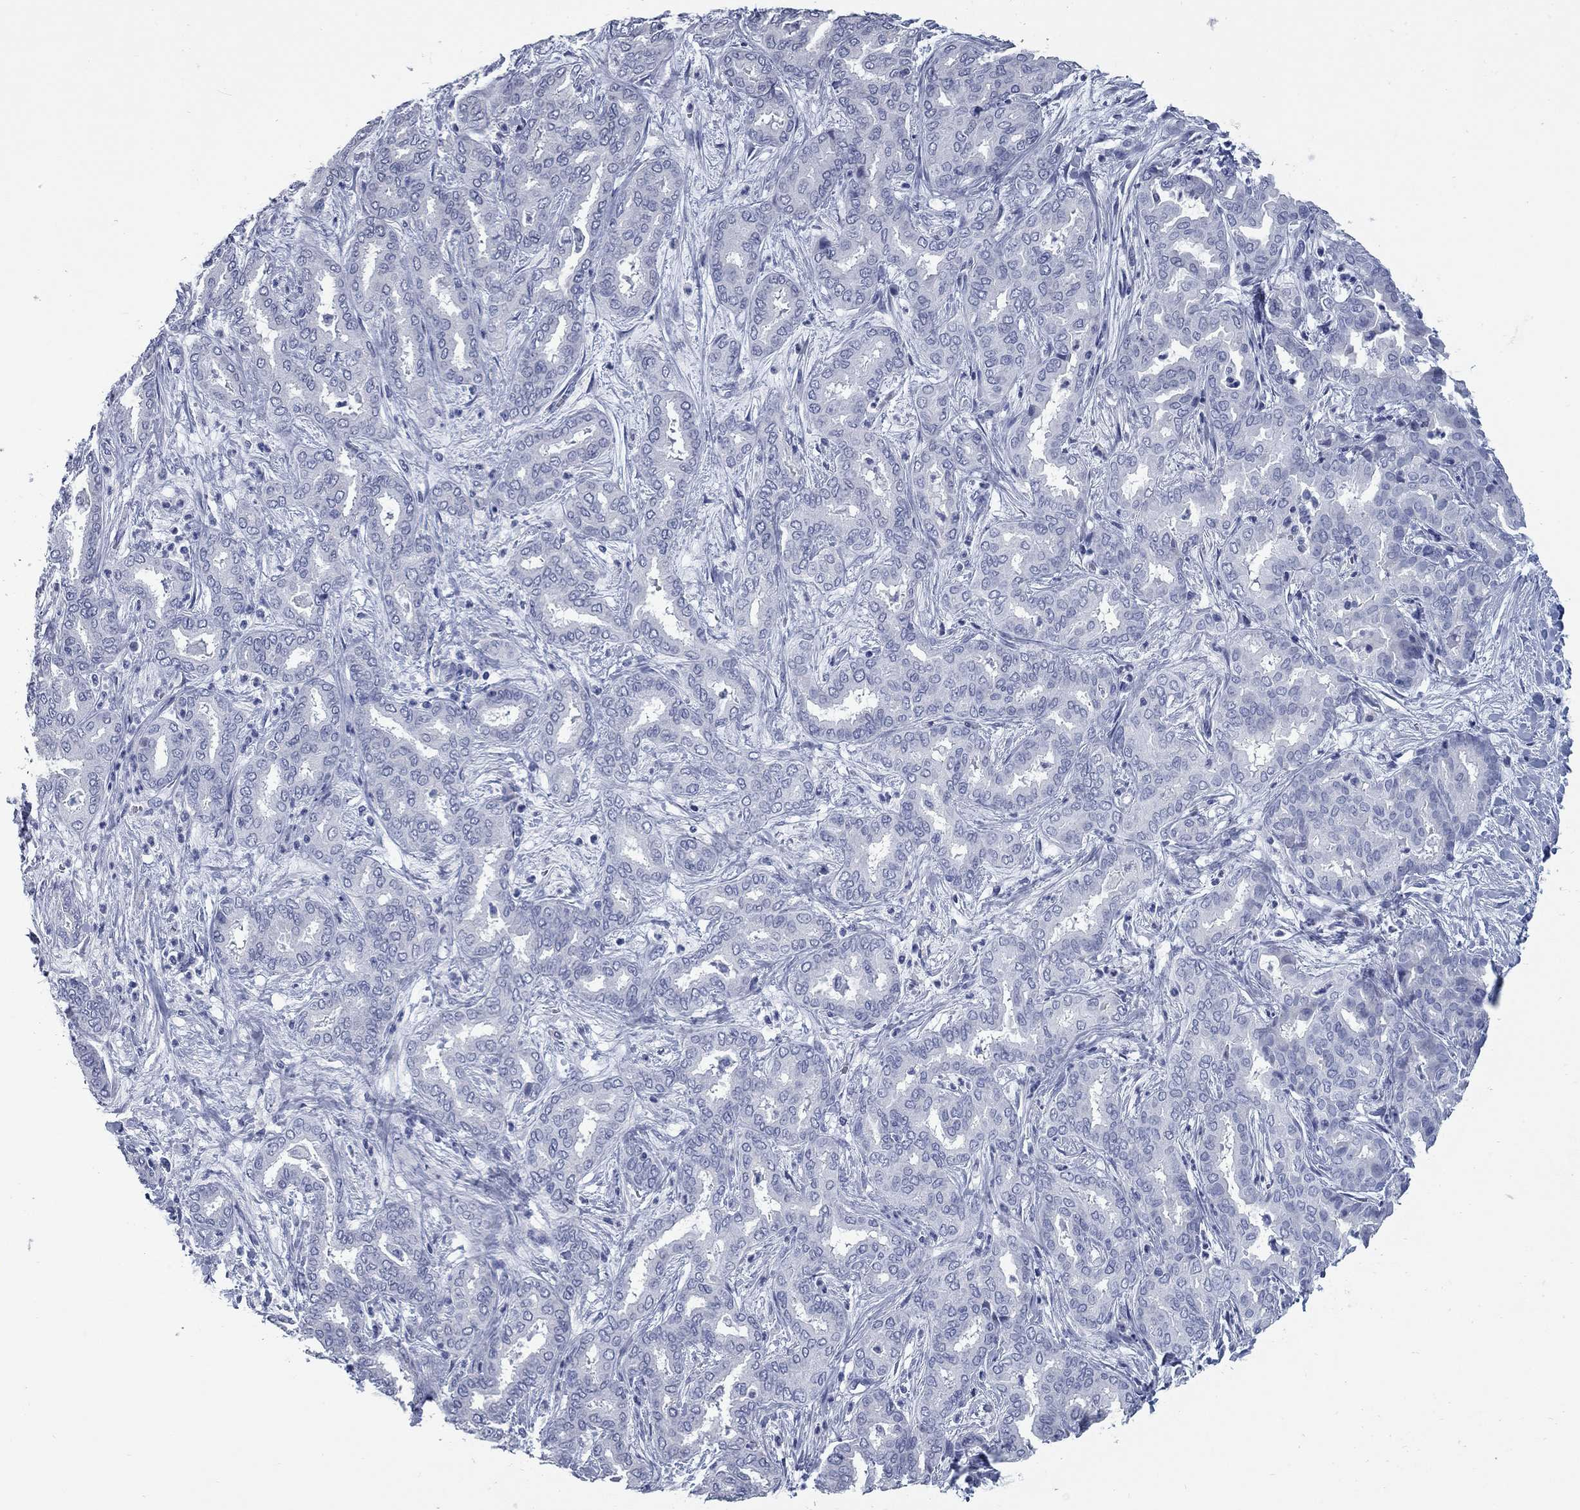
{"staining": {"intensity": "negative", "quantity": "none", "location": "none"}, "tissue": "liver cancer", "cell_type": "Tumor cells", "image_type": "cancer", "snomed": [{"axis": "morphology", "description": "Cholangiocarcinoma"}, {"axis": "topography", "description": "Liver"}], "caption": "This is a image of IHC staining of liver cancer (cholangiocarcinoma), which shows no positivity in tumor cells.", "gene": "KIRREL2", "patient": {"sex": "female", "age": 64}}